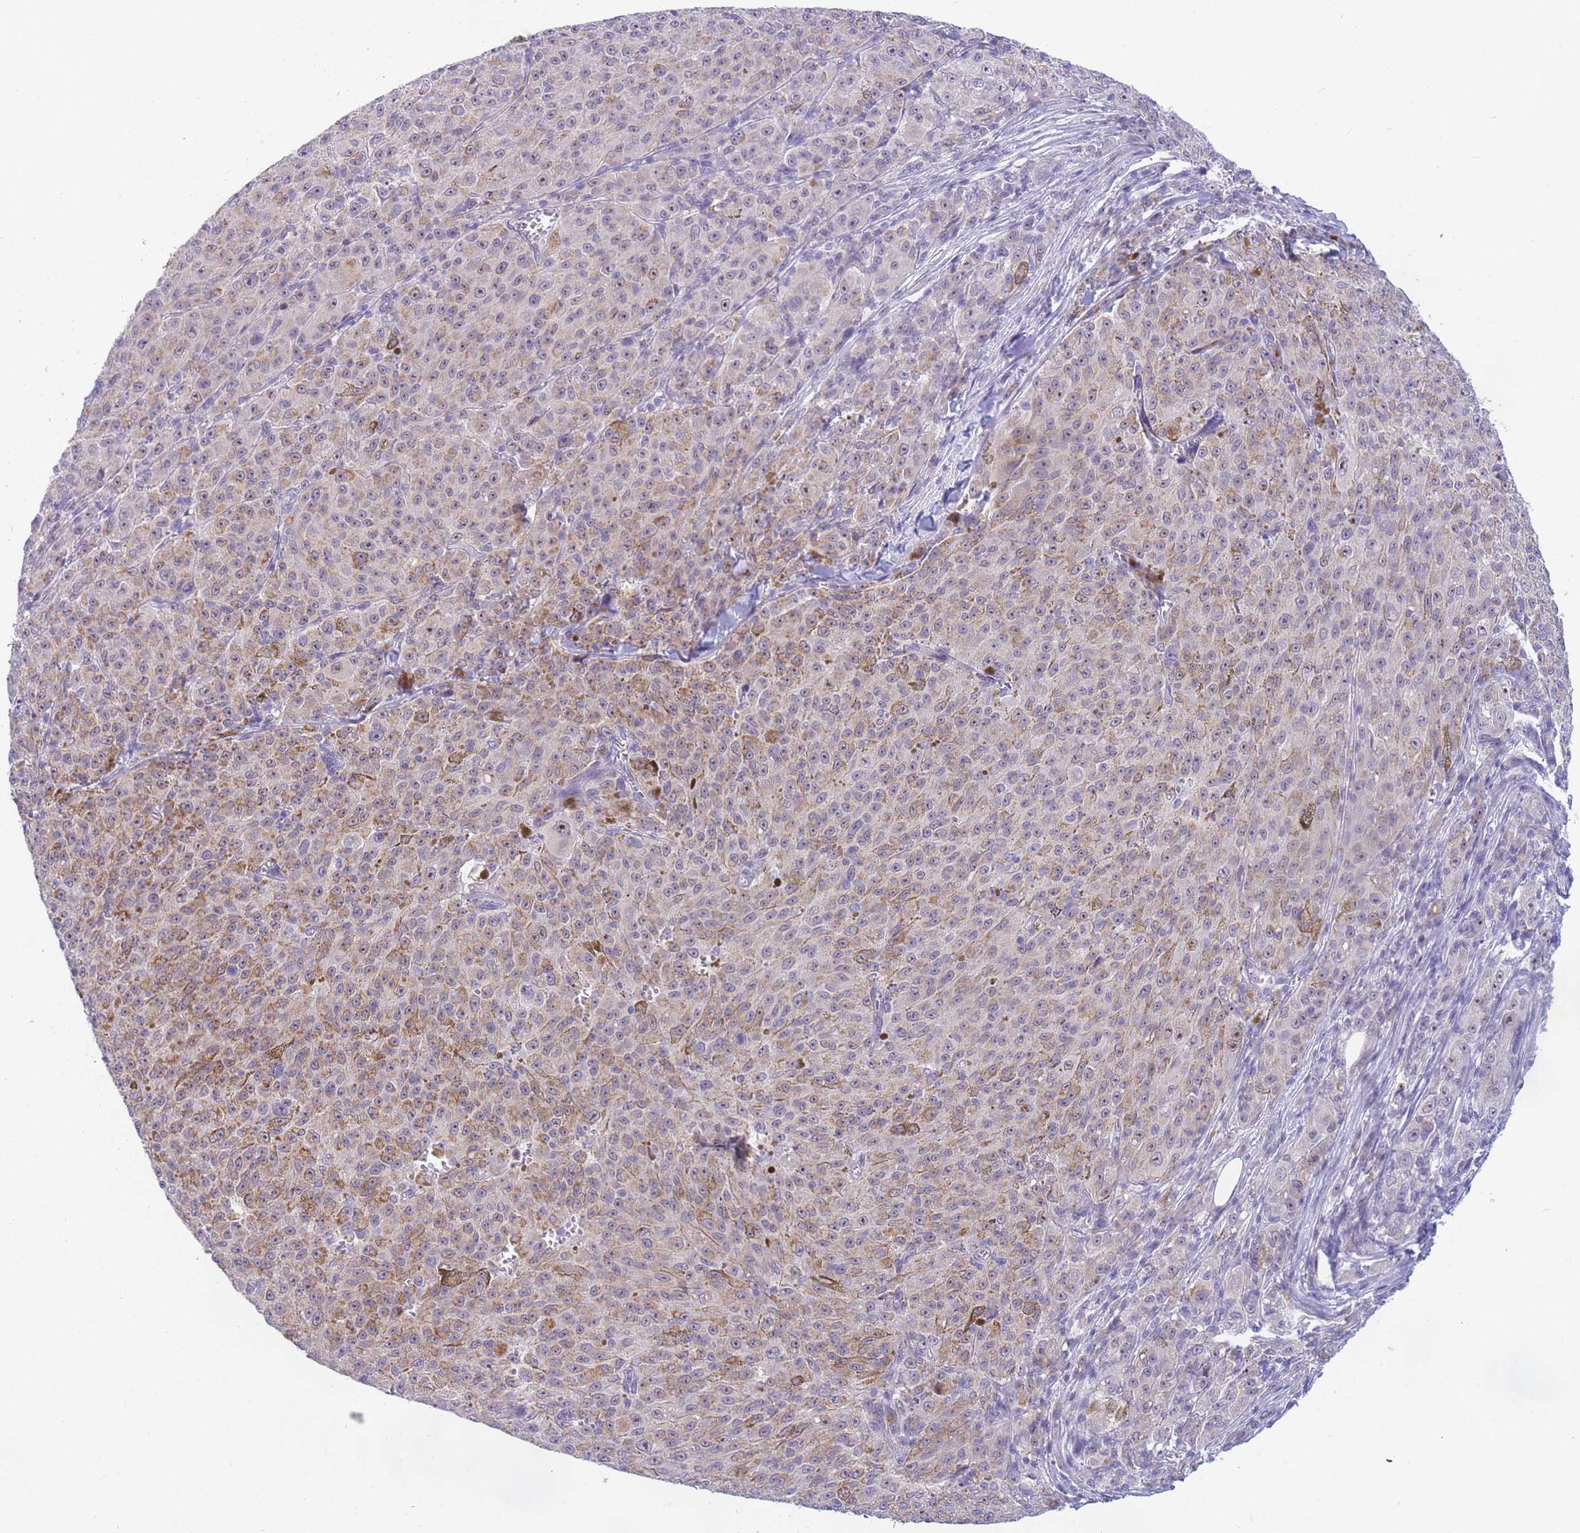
{"staining": {"intensity": "weak", "quantity": "<25%", "location": "cytoplasmic/membranous"}, "tissue": "melanoma", "cell_type": "Tumor cells", "image_type": "cancer", "snomed": [{"axis": "morphology", "description": "Malignant melanoma, NOS"}, {"axis": "topography", "description": "Skin"}], "caption": "Photomicrograph shows no protein positivity in tumor cells of malignant melanoma tissue. (IHC, brightfield microscopy, high magnification).", "gene": "DDX49", "patient": {"sex": "female", "age": 52}}